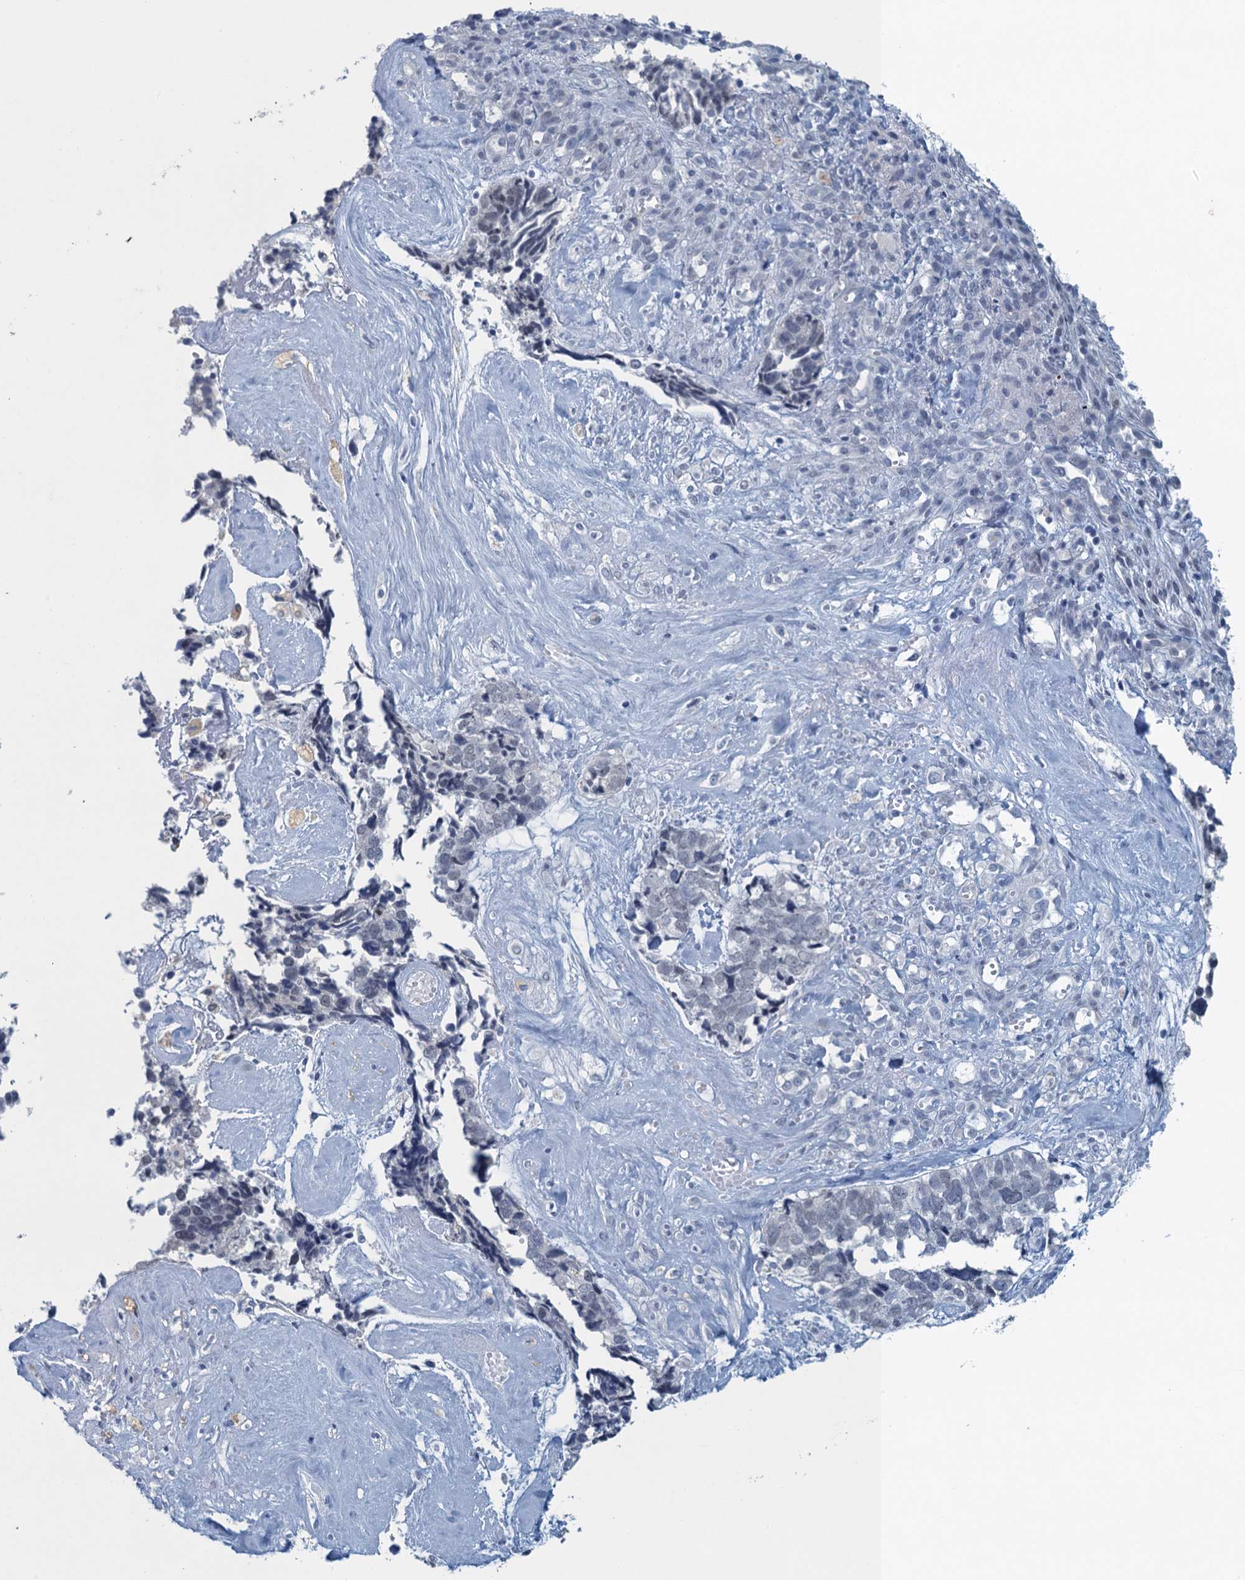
{"staining": {"intensity": "negative", "quantity": "none", "location": "none"}, "tissue": "cervical cancer", "cell_type": "Tumor cells", "image_type": "cancer", "snomed": [{"axis": "morphology", "description": "Squamous cell carcinoma, NOS"}, {"axis": "topography", "description": "Cervix"}], "caption": "The micrograph reveals no staining of tumor cells in cervical cancer (squamous cell carcinoma). (DAB (3,3'-diaminobenzidine) immunohistochemistry (IHC) with hematoxylin counter stain).", "gene": "ENSG00000131152", "patient": {"sex": "female", "age": 63}}